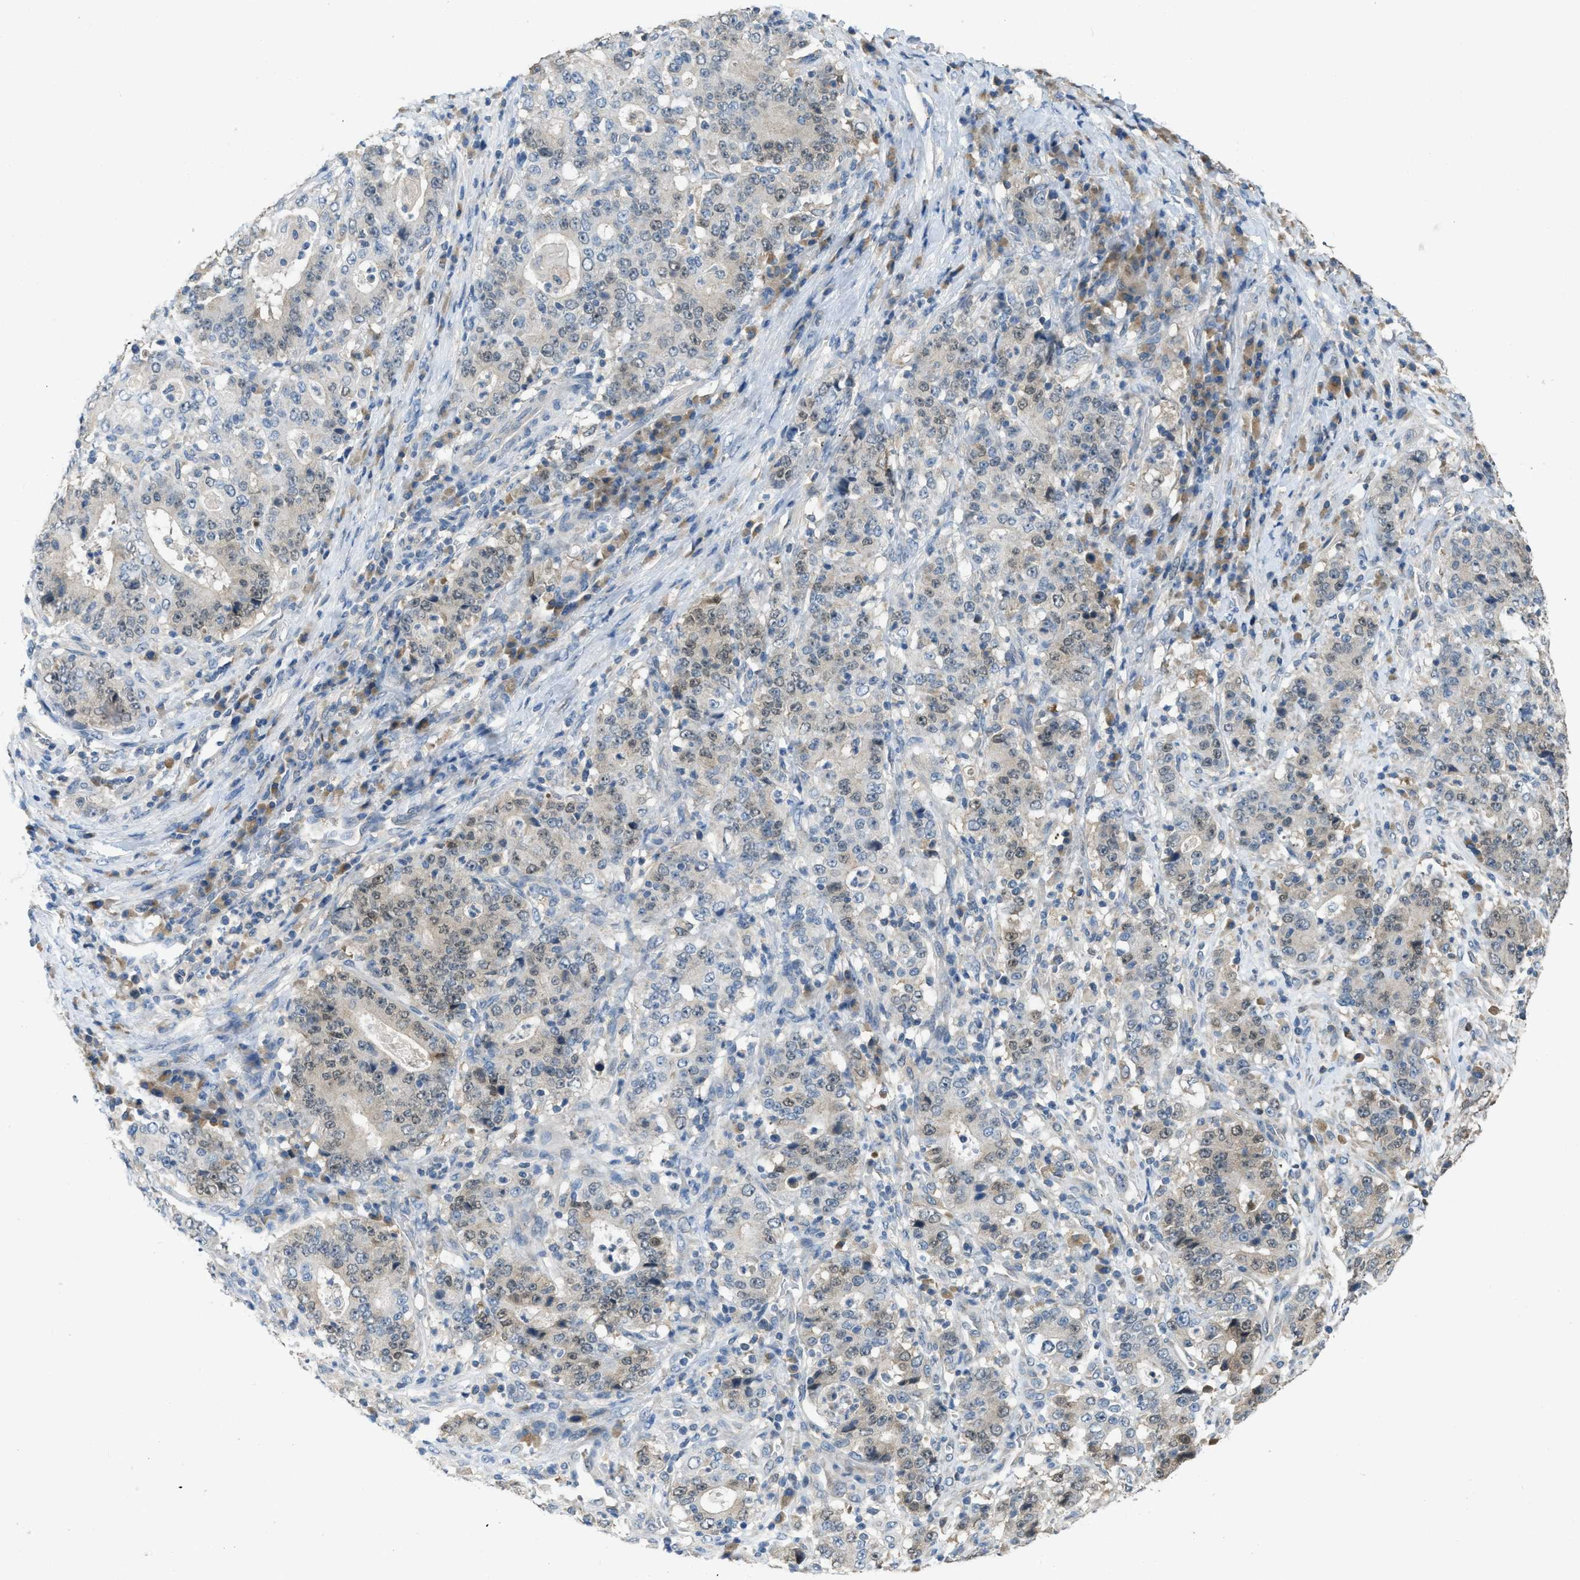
{"staining": {"intensity": "moderate", "quantity": "<25%", "location": "nuclear"}, "tissue": "stomach cancer", "cell_type": "Tumor cells", "image_type": "cancer", "snomed": [{"axis": "morphology", "description": "Normal tissue, NOS"}, {"axis": "morphology", "description": "Adenocarcinoma, NOS"}, {"axis": "topography", "description": "Stomach, upper"}, {"axis": "topography", "description": "Stomach"}], "caption": "Adenocarcinoma (stomach) stained with immunohistochemistry (IHC) demonstrates moderate nuclear staining in approximately <25% of tumor cells.", "gene": "MIS18A", "patient": {"sex": "male", "age": 59}}